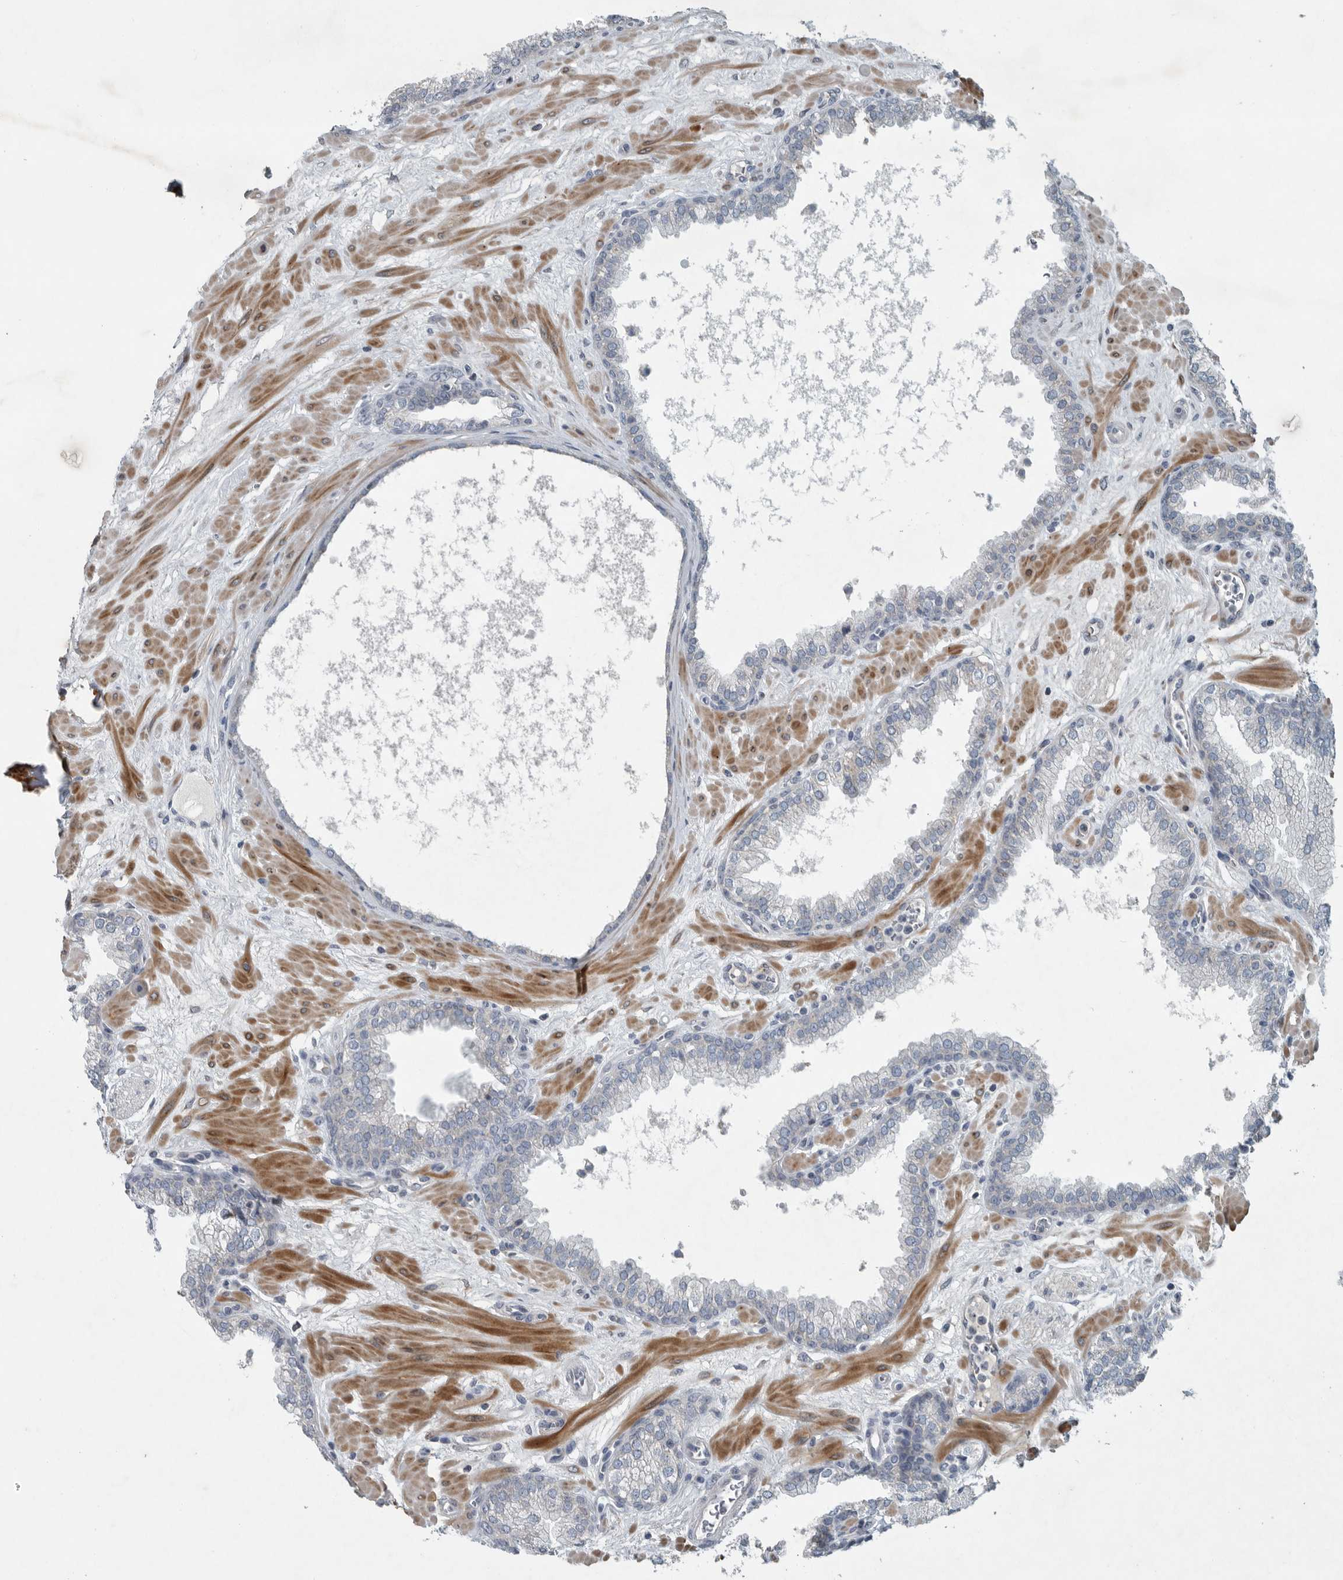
{"staining": {"intensity": "negative", "quantity": "none", "location": "none"}, "tissue": "prostate", "cell_type": "Glandular cells", "image_type": "normal", "snomed": [{"axis": "morphology", "description": "Normal tissue, NOS"}, {"axis": "morphology", "description": "Urothelial carcinoma, Low grade"}, {"axis": "topography", "description": "Urinary bladder"}, {"axis": "topography", "description": "Prostate"}], "caption": "Protein analysis of normal prostate shows no significant expression in glandular cells. (DAB (3,3'-diaminobenzidine) IHC, high magnification).", "gene": "MPP3", "patient": {"sex": "male", "age": 60}}